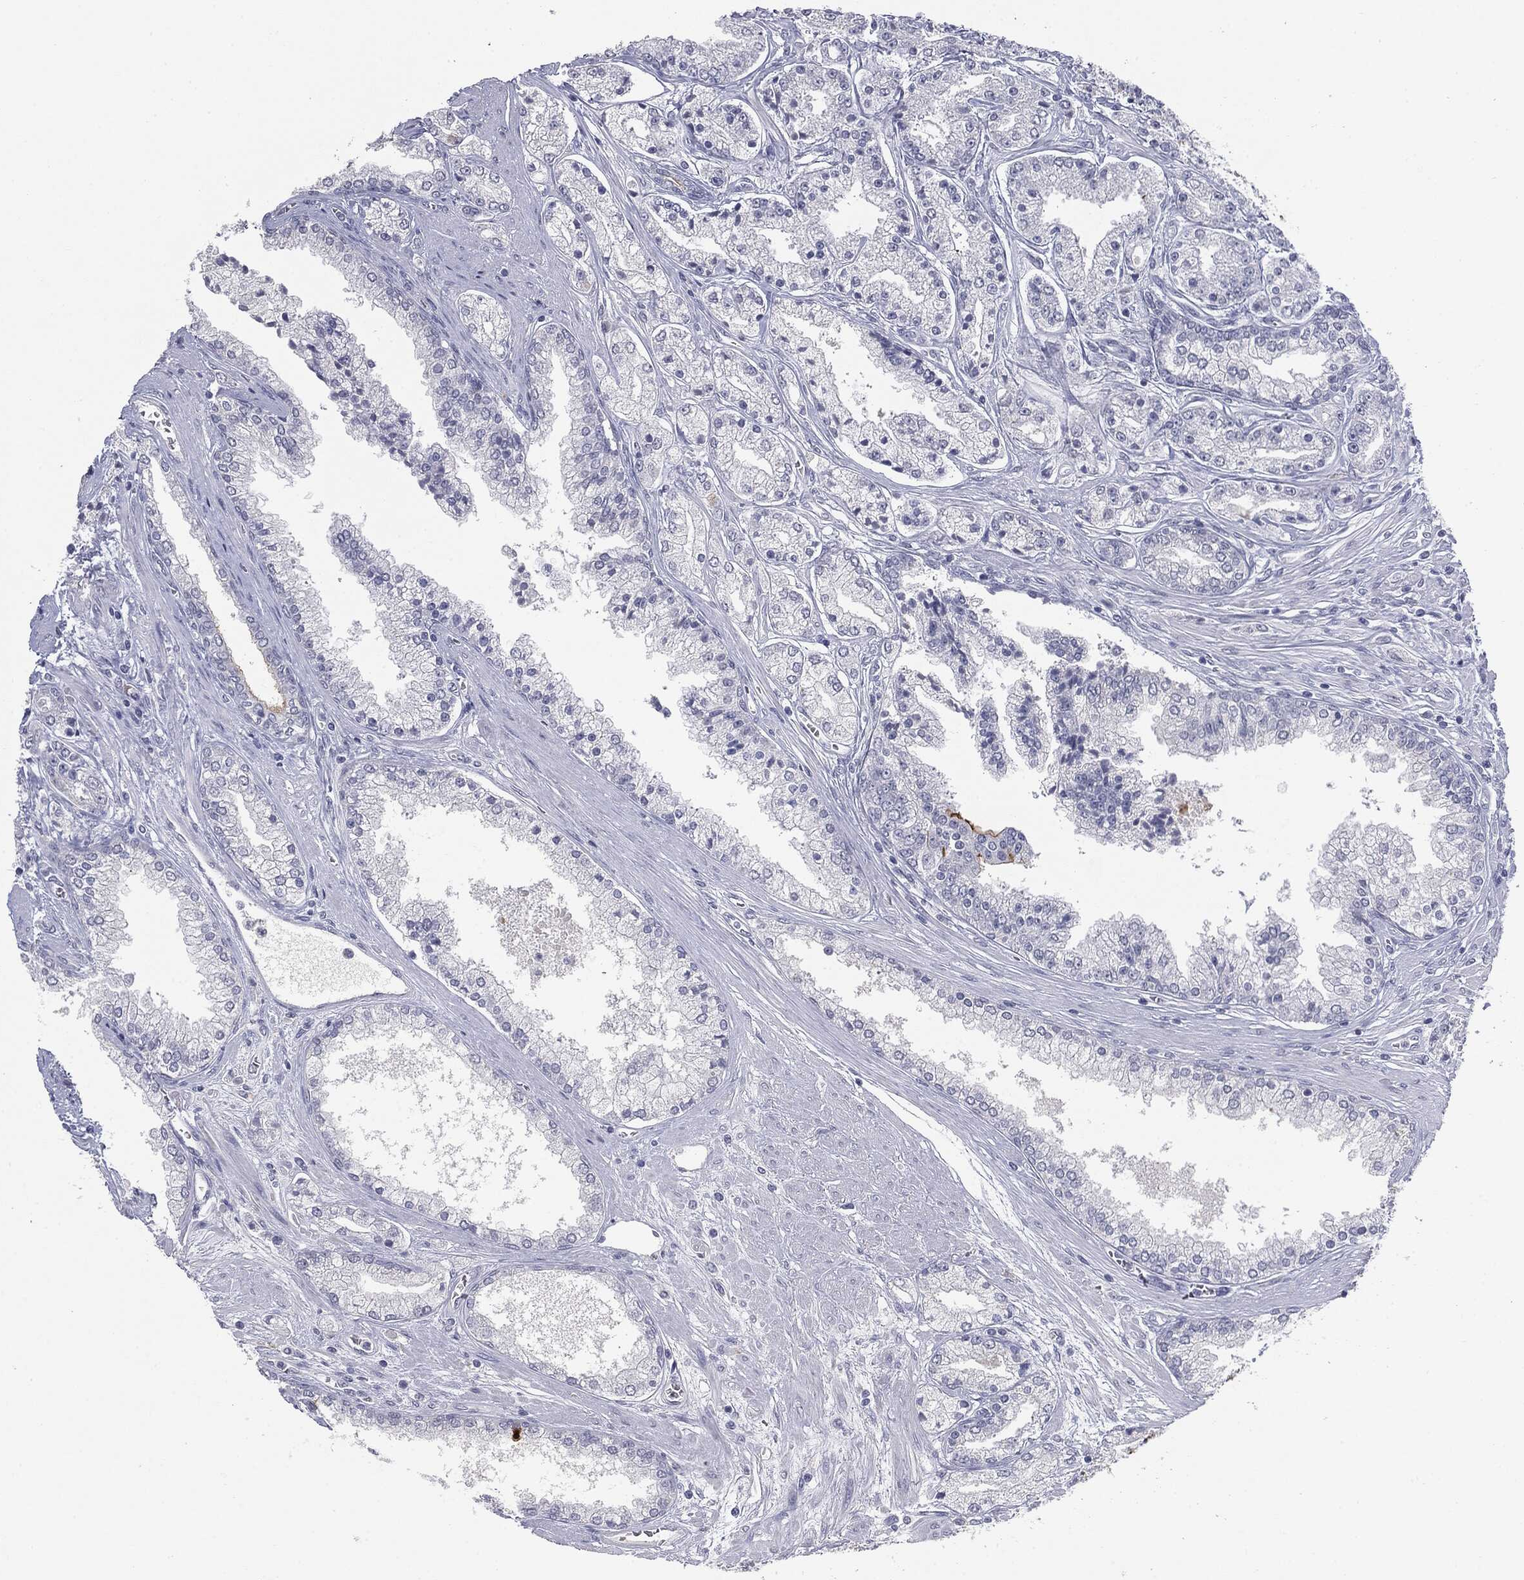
{"staining": {"intensity": "negative", "quantity": "none", "location": "none"}, "tissue": "prostate cancer", "cell_type": "Tumor cells", "image_type": "cancer", "snomed": [{"axis": "morphology", "description": "Adenocarcinoma, High grade"}, {"axis": "topography", "description": "Prostate"}], "caption": "The micrograph reveals no staining of tumor cells in prostate adenocarcinoma (high-grade). (Immunohistochemistry (ihc), brightfield microscopy, high magnification).", "gene": "MUC1", "patient": {"sex": "male", "age": 66}}